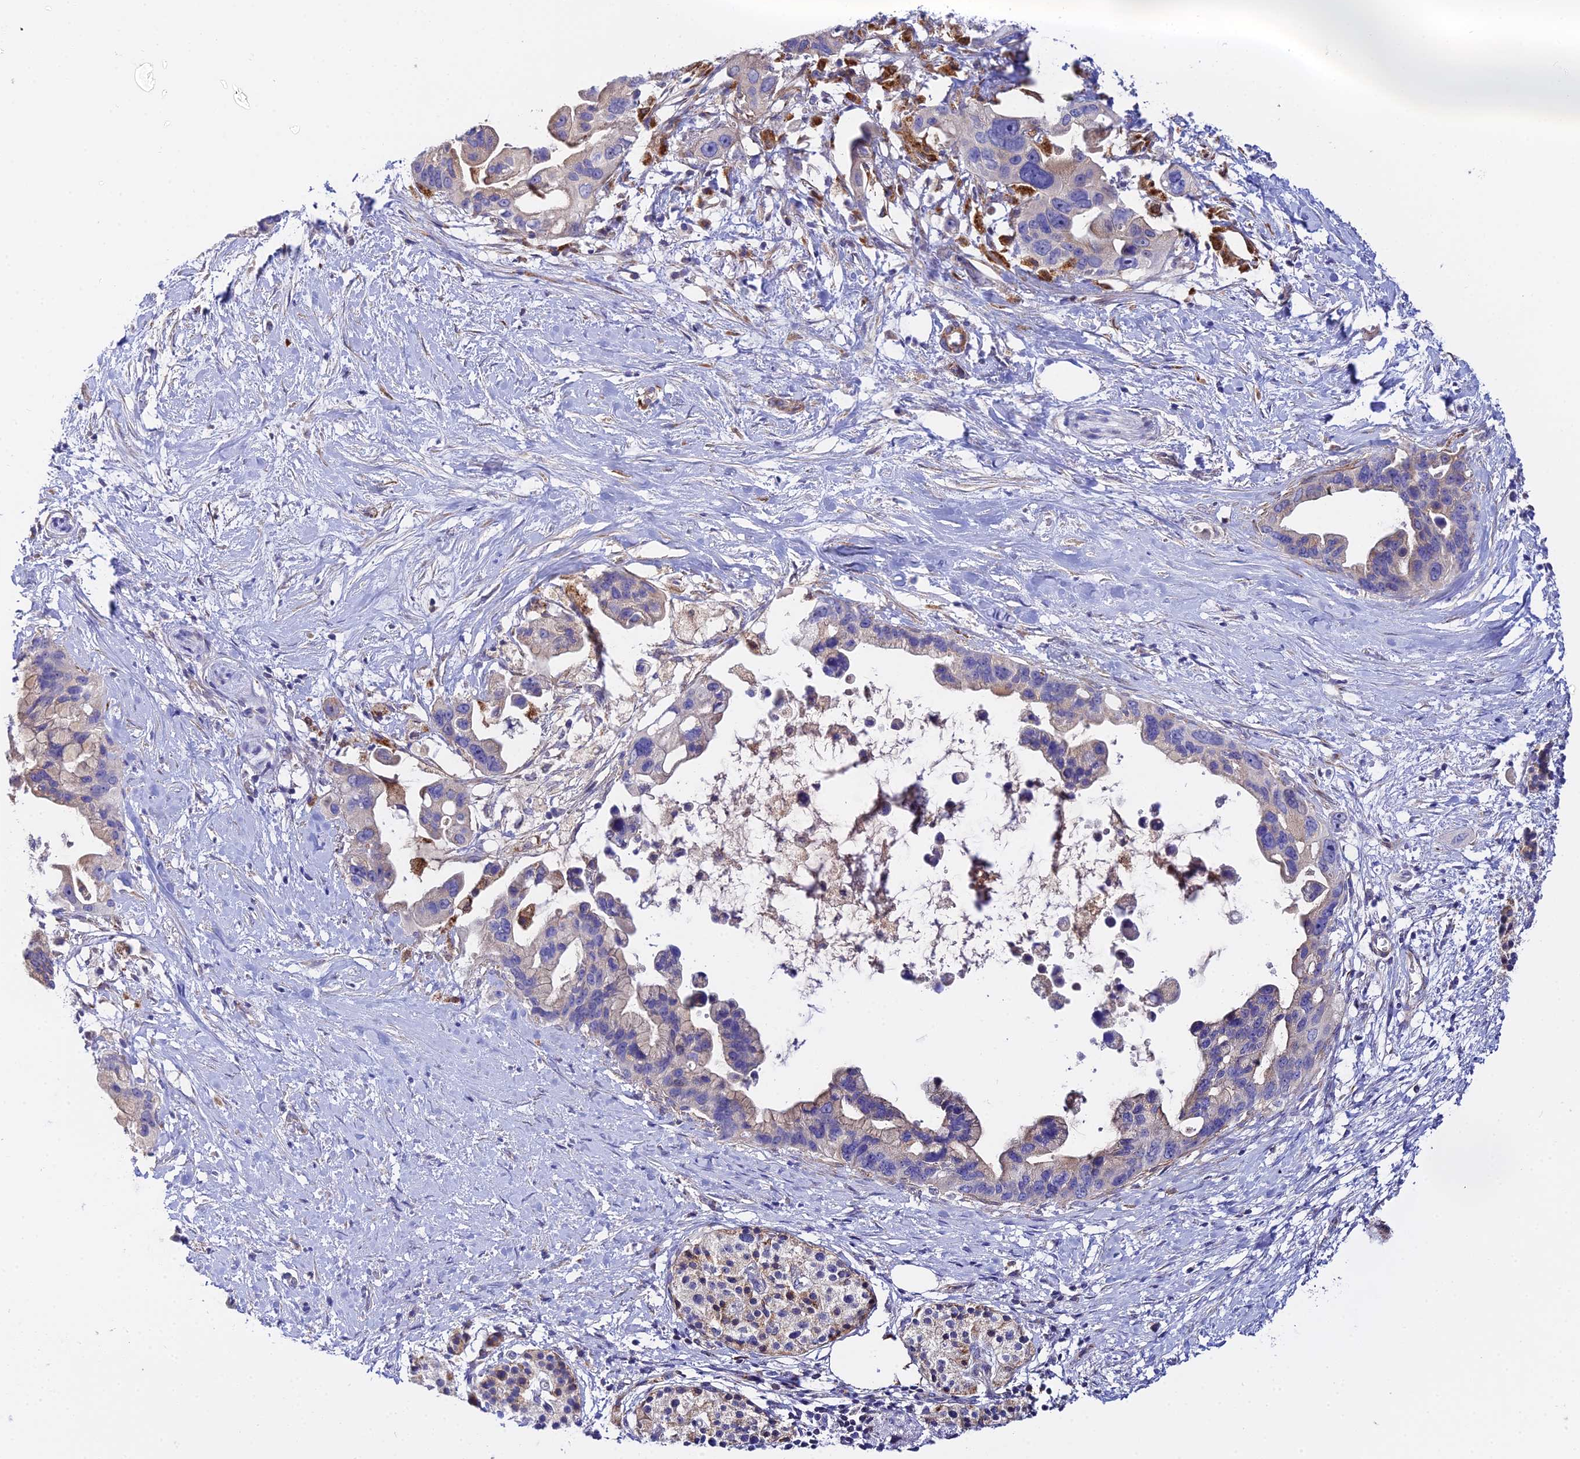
{"staining": {"intensity": "weak", "quantity": "25%-75%", "location": "cytoplasmic/membranous"}, "tissue": "pancreatic cancer", "cell_type": "Tumor cells", "image_type": "cancer", "snomed": [{"axis": "morphology", "description": "Adenocarcinoma, NOS"}, {"axis": "topography", "description": "Pancreas"}], "caption": "This micrograph exhibits adenocarcinoma (pancreatic) stained with IHC to label a protein in brown. The cytoplasmic/membranous of tumor cells show weak positivity for the protein. Nuclei are counter-stained blue.", "gene": "ACOT2", "patient": {"sex": "female", "age": 83}}